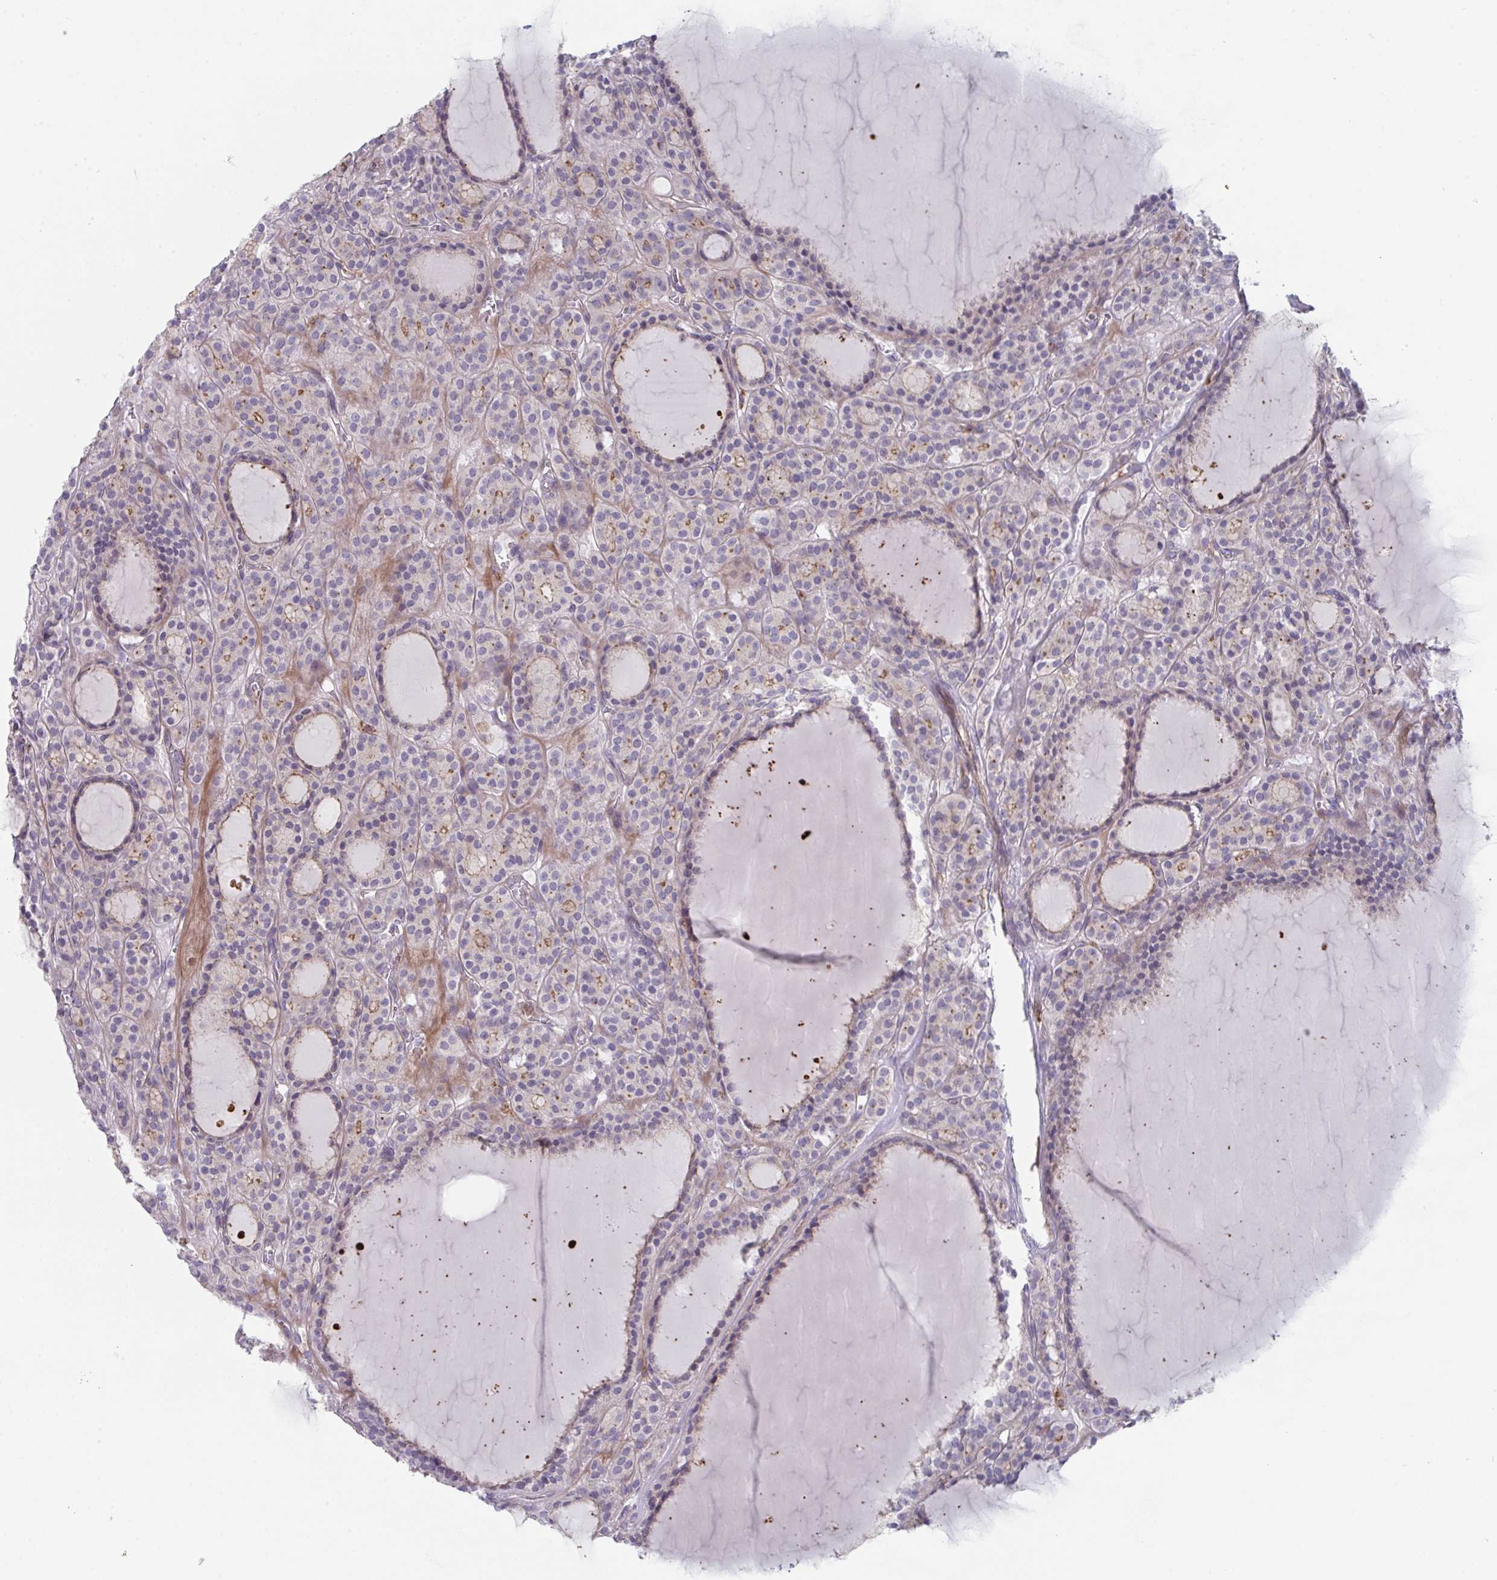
{"staining": {"intensity": "negative", "quantity": "none", "location": "none"}, "tissue": "thyroid cancer", "cell_type": "Tumor cells", "image_type": "cancer", "snomed": [{"axis": "morphology", "description": "Follicular adenoma carcinoma, NOS"}, {"axis": "topography", "description": "Thyroid gland"}], "caption": "Thyroid follicular adenoma carcinoma was stained to show a protein in brown. There is no significant expression in tumor cells.", "gene": "DISP2", "patient": {"sex": "female", "age": 63}}